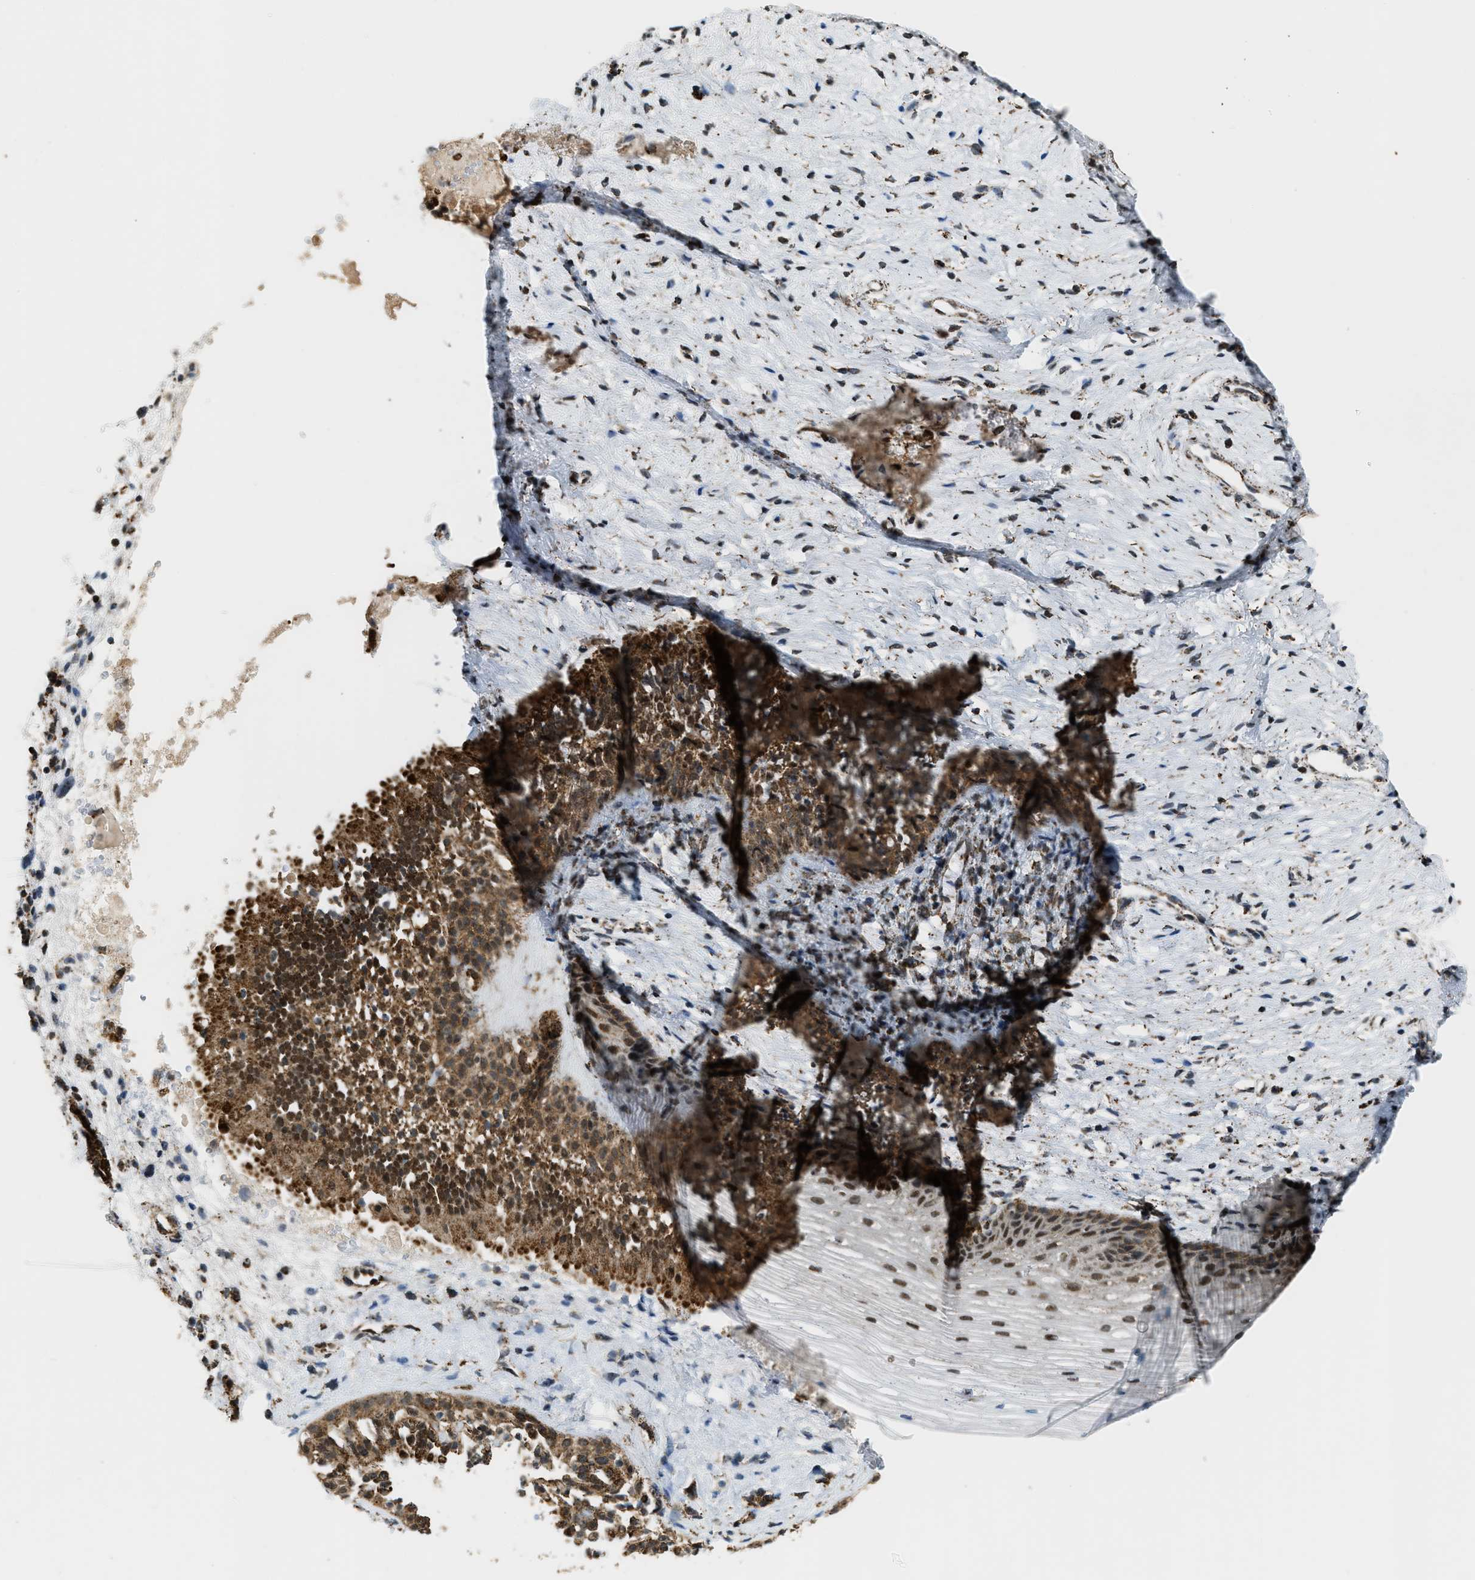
{"staining": {"intensity": "strong", "quantity": ">75%", "location": "cytoplasmic/membranous"}, "tissue": "nasopharynx", "cell_type": "Respiratory epithelial cells", "image_type": "normal", "snomed": [{"axis": "morphology", "description": "Normal tissue, NOS"}, {"axis": "topography", "description": "Nasopharynx"}], "caption": "This photomicrograph displays benign nasopharynx stained with immunohistochemistry to label a protein in brown. The cytoplasmic/membranous of respiratory epithelial cells show strong positivity for the protein. Nuclei are counter-stained blue.", "gene": "HIBADH", "patient": {"sex": "male", "age": 22}}